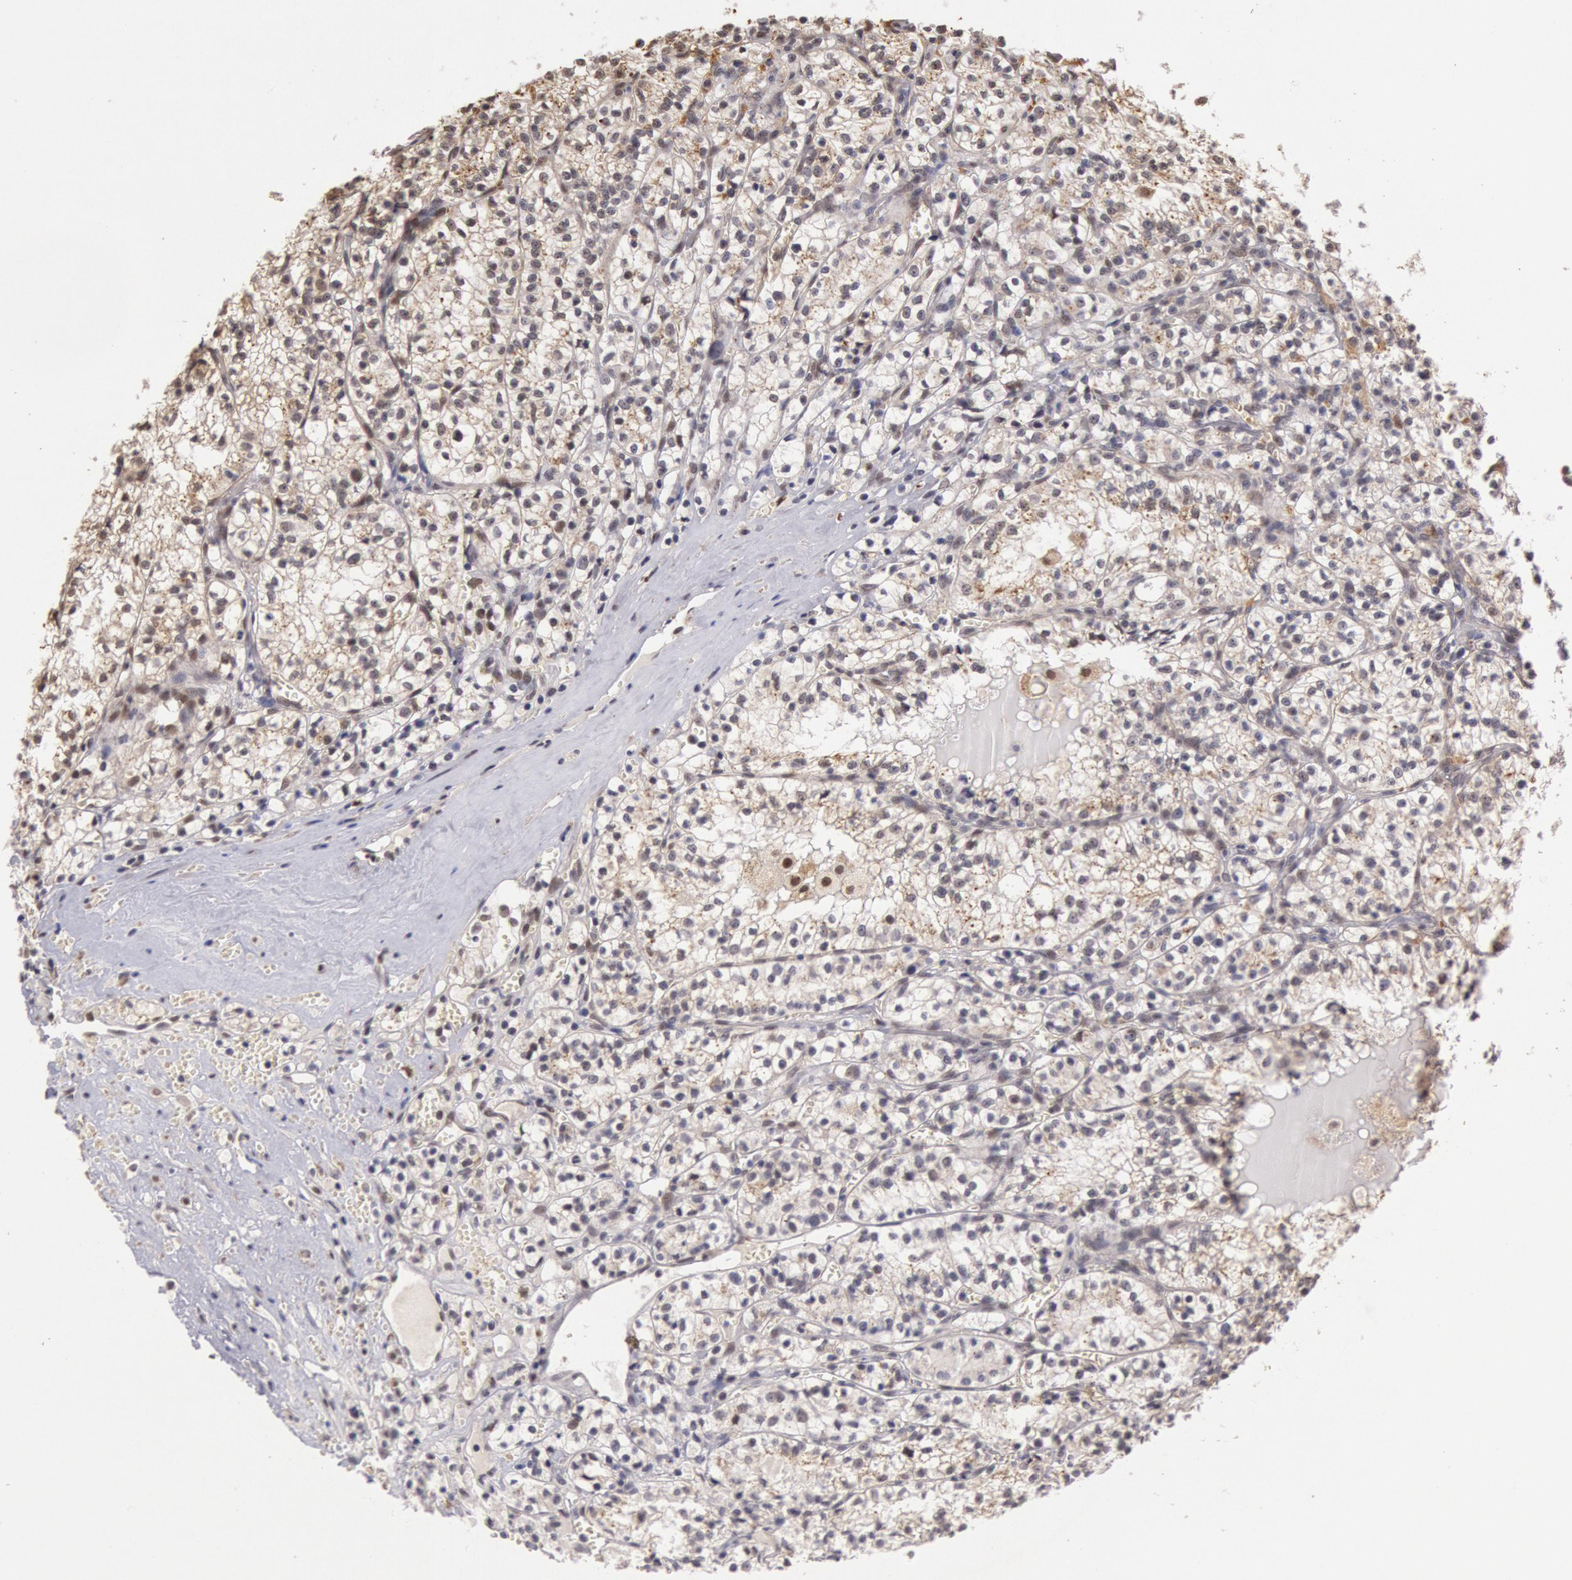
{"staining": {"intensity": "weak", "quantity": "25%-75%", "location": "nuclear"}, "tissue": "renal cancer", "cell_type": "Tumor cells", "image_type": "cancer", "snomed": [{"axis": "morphology", "description": "Adenocarcinoma, NOS"}, {"axis": "topography", "description": "Kidney"}], "caption": "Renal adenocarcinoma tissue shows weak nuclear positivity in approximately 25%-75% of tumor cells, visualized by immunohistochemistry.", "gene": "LIG4", "patient": {"sex": "male", "age": 61}}